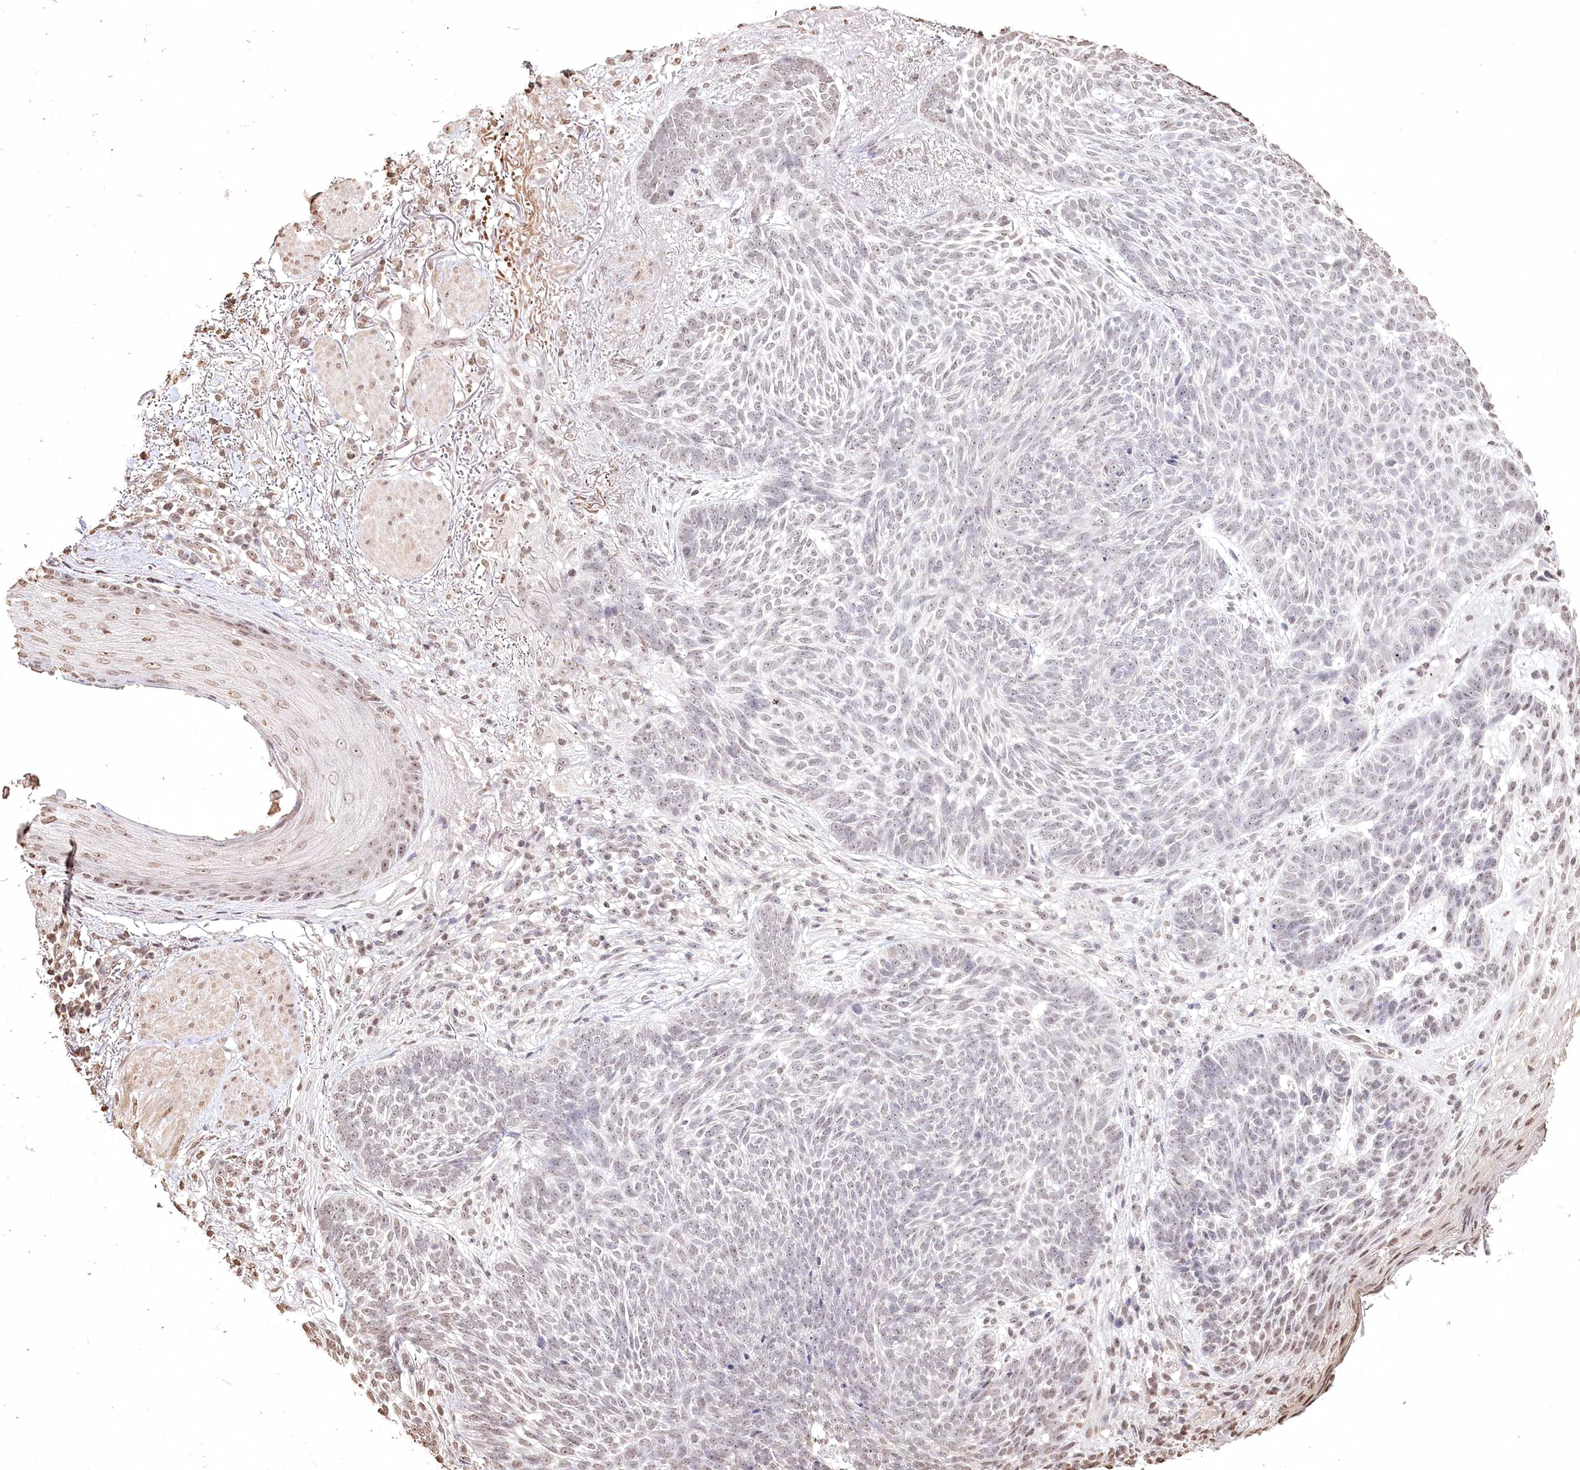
{"staining": {"intensity": "weak", "quantity": "<25%", "location": "nuclear"}, "tissue": "skin cancer", "cell_type": "Tumor cells", "image_type": "cancer", "snomed": [{"axis": "morphology", "description": "Normal tissue, NOS"}, {"axis": "morphology", "description": "Basal cell carcinoma"}, {"axis": "topography", "description": "Skin"}], "caption": "Skin cancer stained for a protein using IHC exhibits no staining tumor cells.", "gene": "DMXL1", "patient": {"sex": "male", "age": 64}}